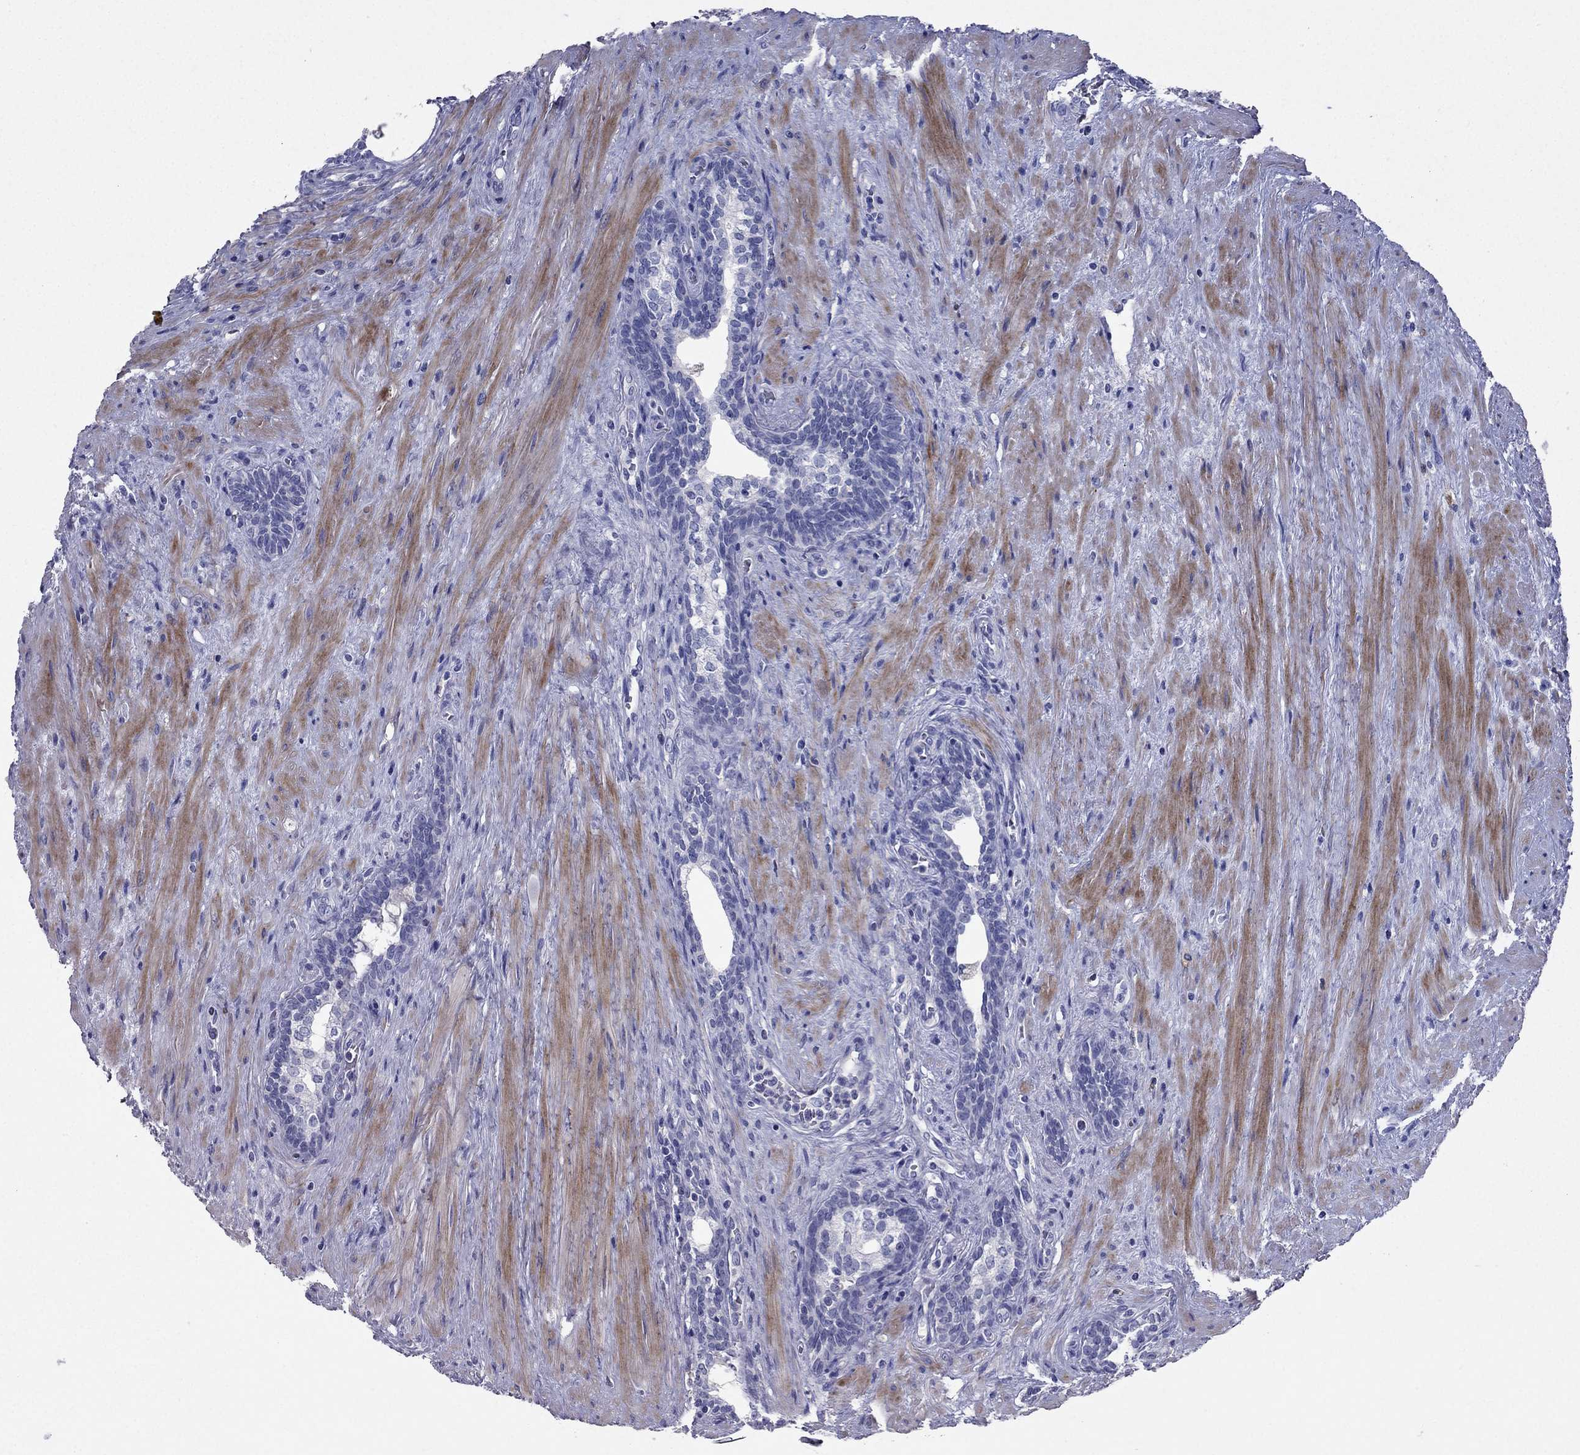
{"staining": {"intensity": "negative", "quantity": "none", "location": "none"}, "tissue": "prostate cancer", "cell_type": "Tumor cells", "image_type": "cancer", "snomed": [{"axis": "morphology", "description": "Adenocarcinoma, NOS"}, {"axis": "morphology", "description": "Adenocarcinoma, High grade"}, {"axis": "topography", "description": "Prostate"}], "caption": "DAB immunohistochemical staining of prostate cancer displays no significant positivity in tumor cells.", "gene": "LMTK3", "patient": {"sex": "male", "age": 61}}